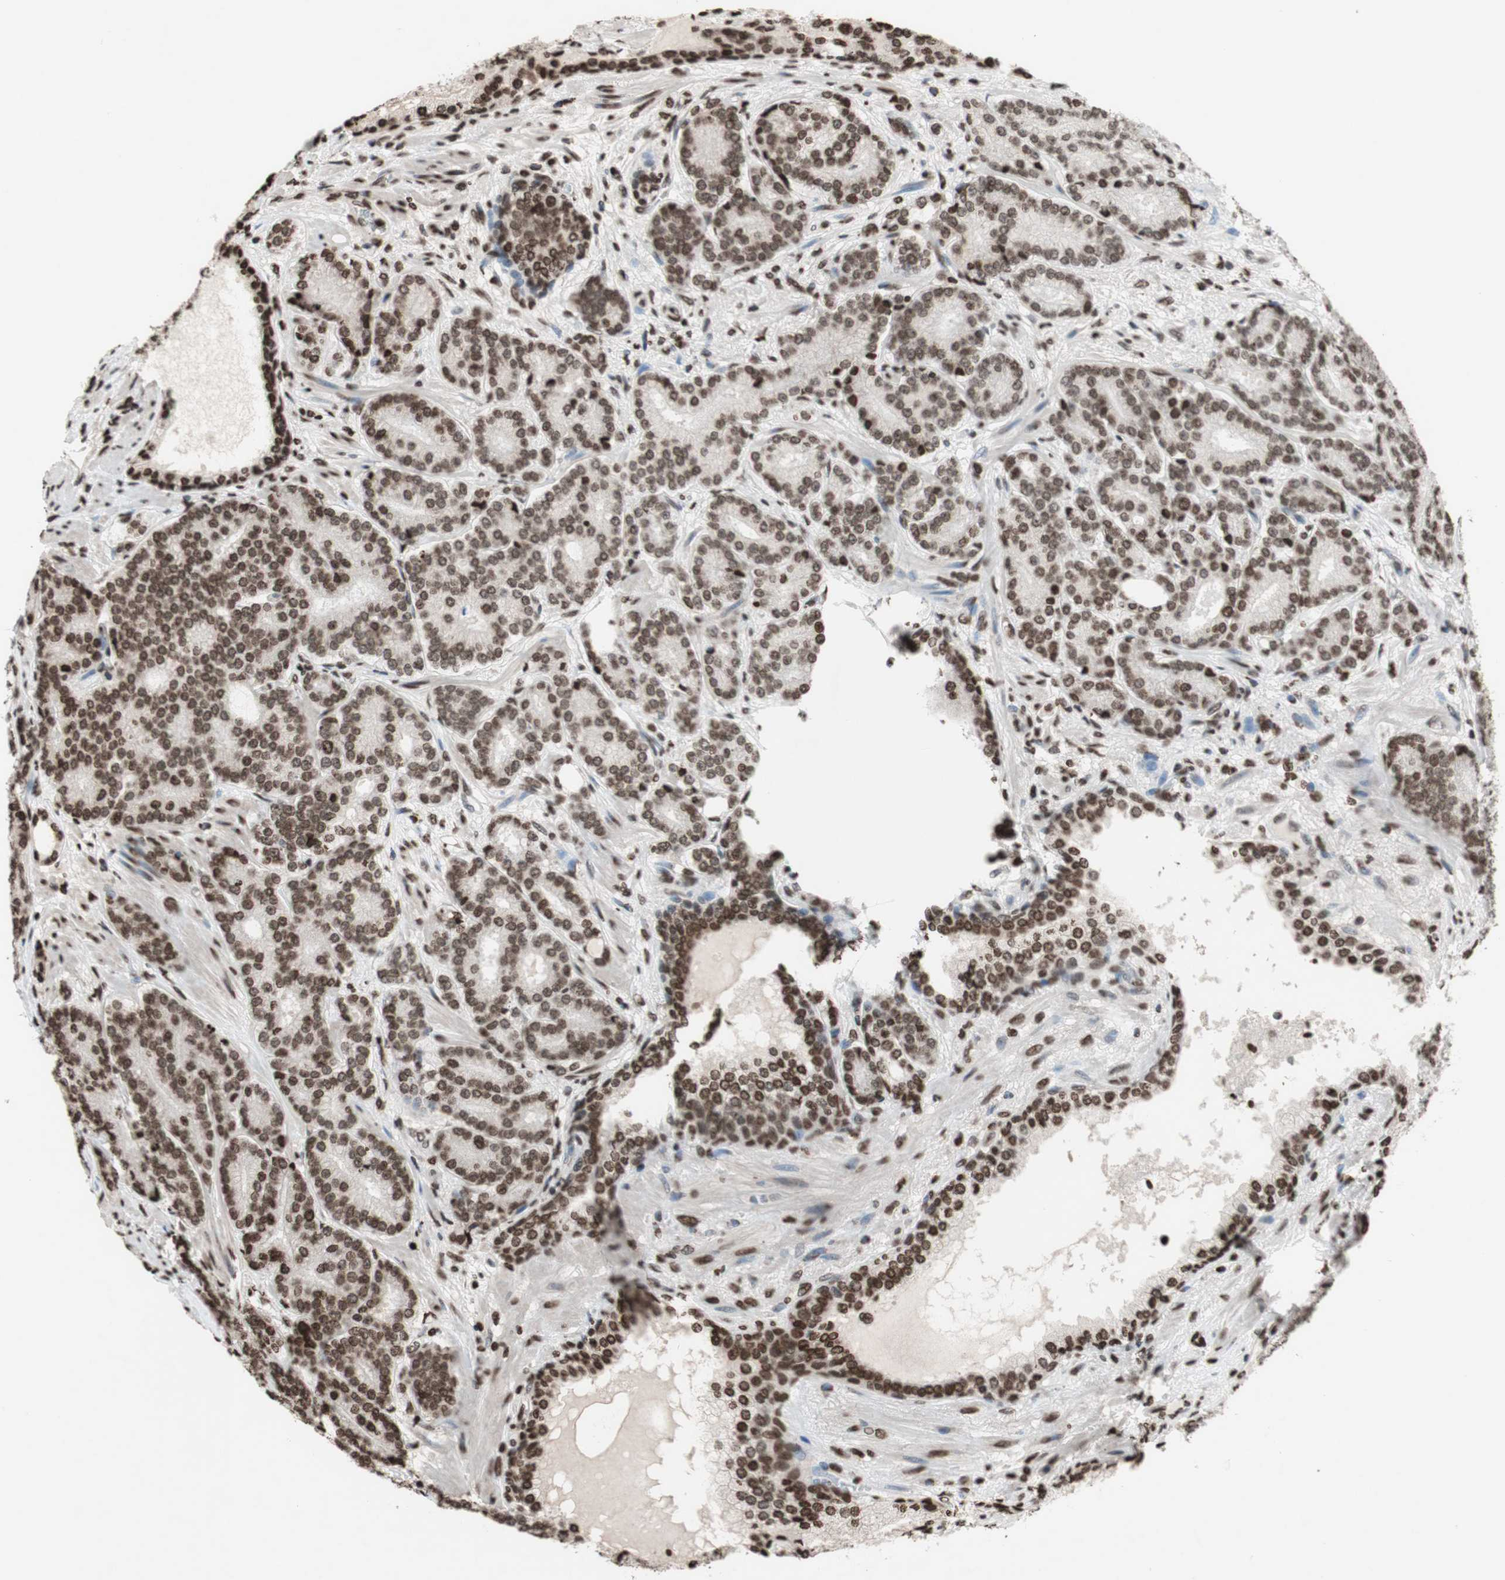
{"staining": {"intensity": "moderate", "quantity": ">75%", "location": "nuclear"}, "tissue": "prostate cancer", "cell_type": "Tumor cells", "image_type": "cancer", "snomed": [{"axis": "morphology", "description": "Adenocarcinoma, High grade"}, {"axis": "topography", "description": "Prostate"}], "caption": "Prostate cancer stained with DAB immunohistochemistry (IHC) shows medium levels of moderate nuclear expression in approximately >75% of tumor cells. The protein is stained brown, and the nuclei are stained in blue (DAB IHC with brightfield microscopy, high magnification).", "gene": "NCOA3", "patient": {"sex": "male", "age": 61}}